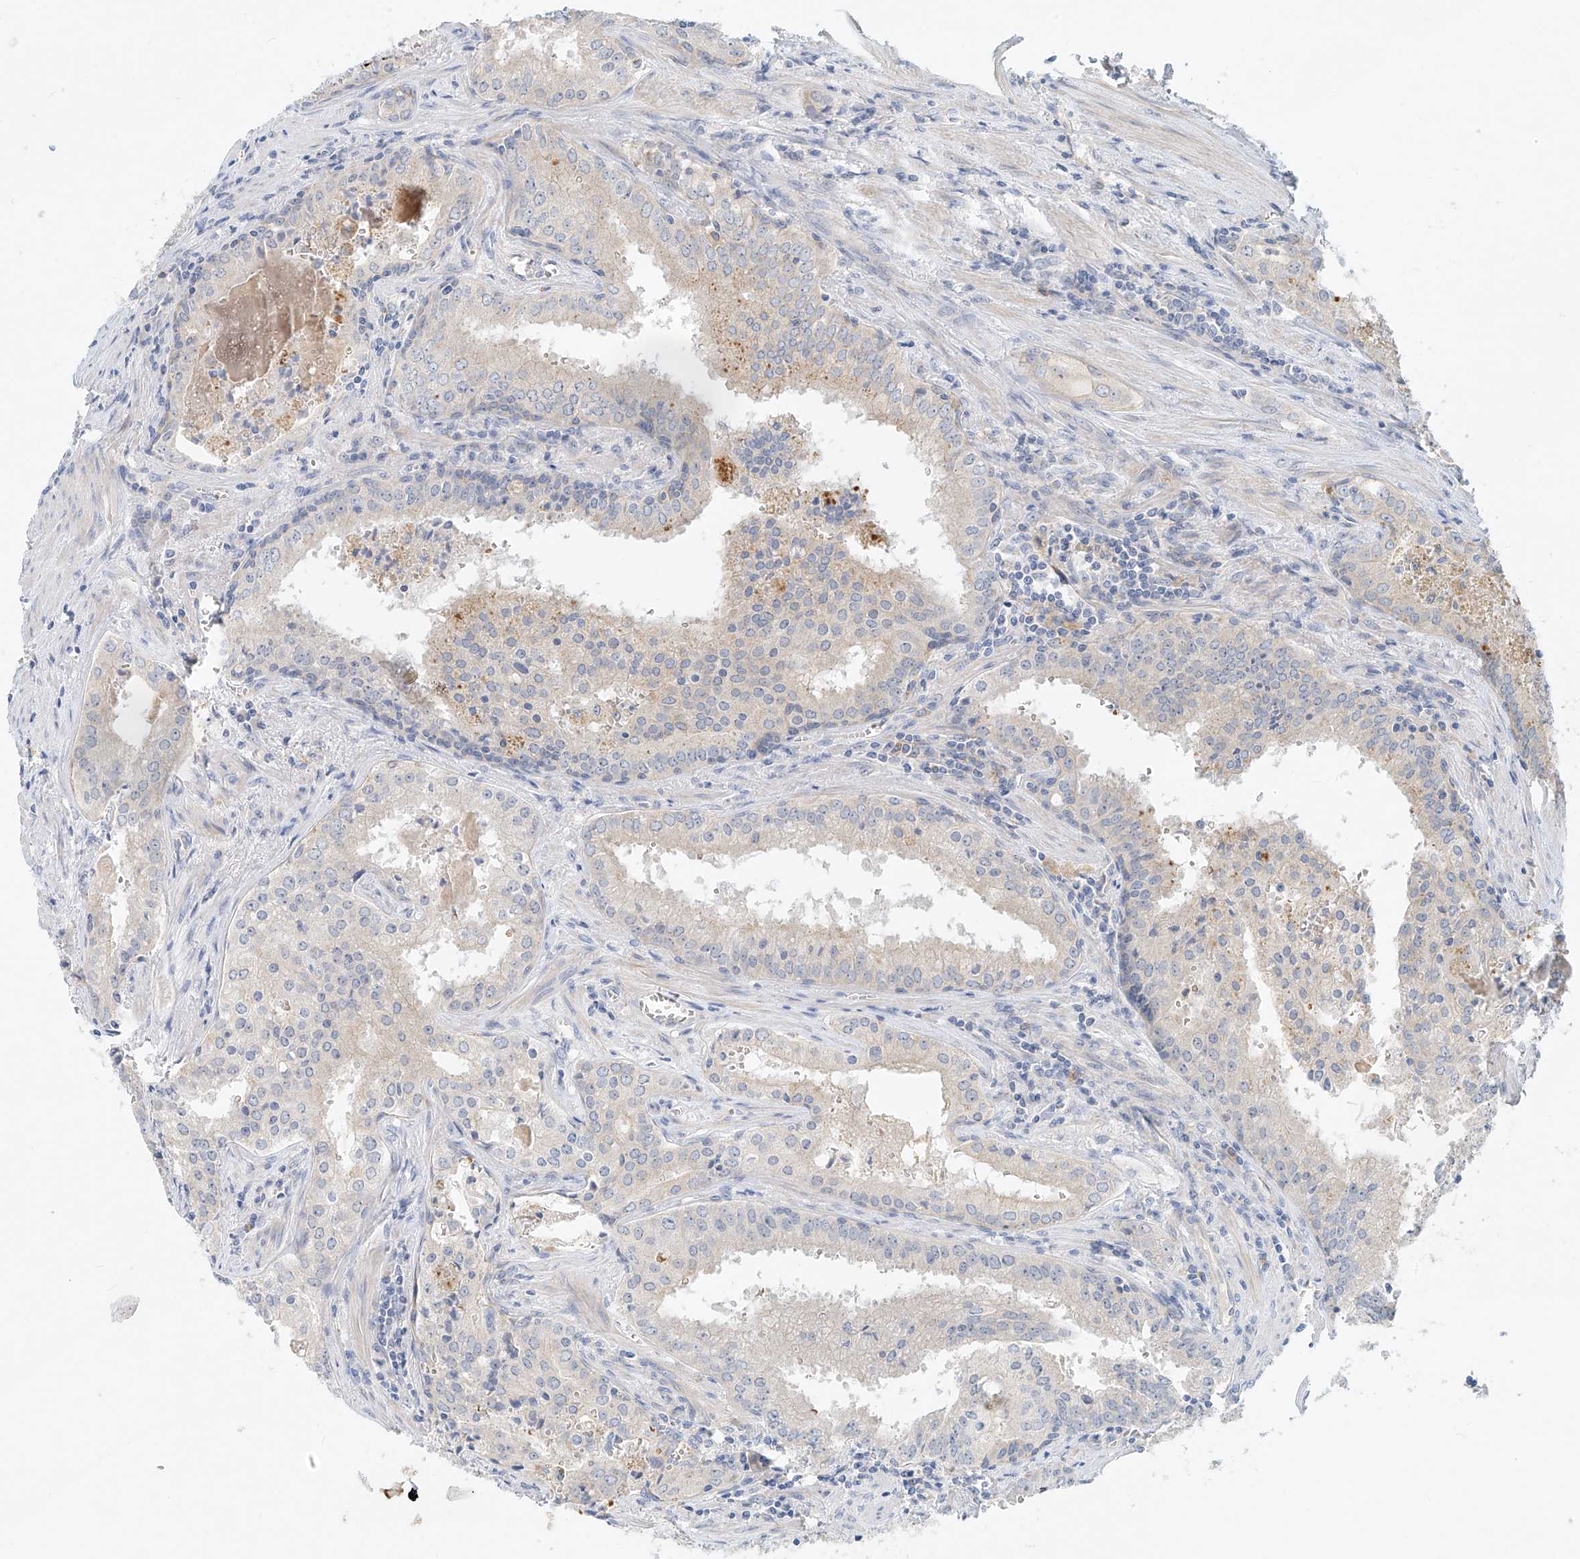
{"staining": {"intensity": "negative", "quantity": "none", "location": "none"}, "tissue": "prostate cancer", "cell_type": "Tumor cells", "image_type": "cancer", "snomed": [{"axis": "morphology", "description": "Adenocarcinoma, High grade"}, {"axis": "topography", "description": "Prostate"}], "caption": "IHC image of neoplastic tissue: adenocarcinoma (high-grade) (prostate) stained with DAB (3,3'-diaminobenzidine) demonstrates no significant protein positivity in tumor cells.", "gene": "SYTL3", "patient": {"sex": "male", "age": 68}}